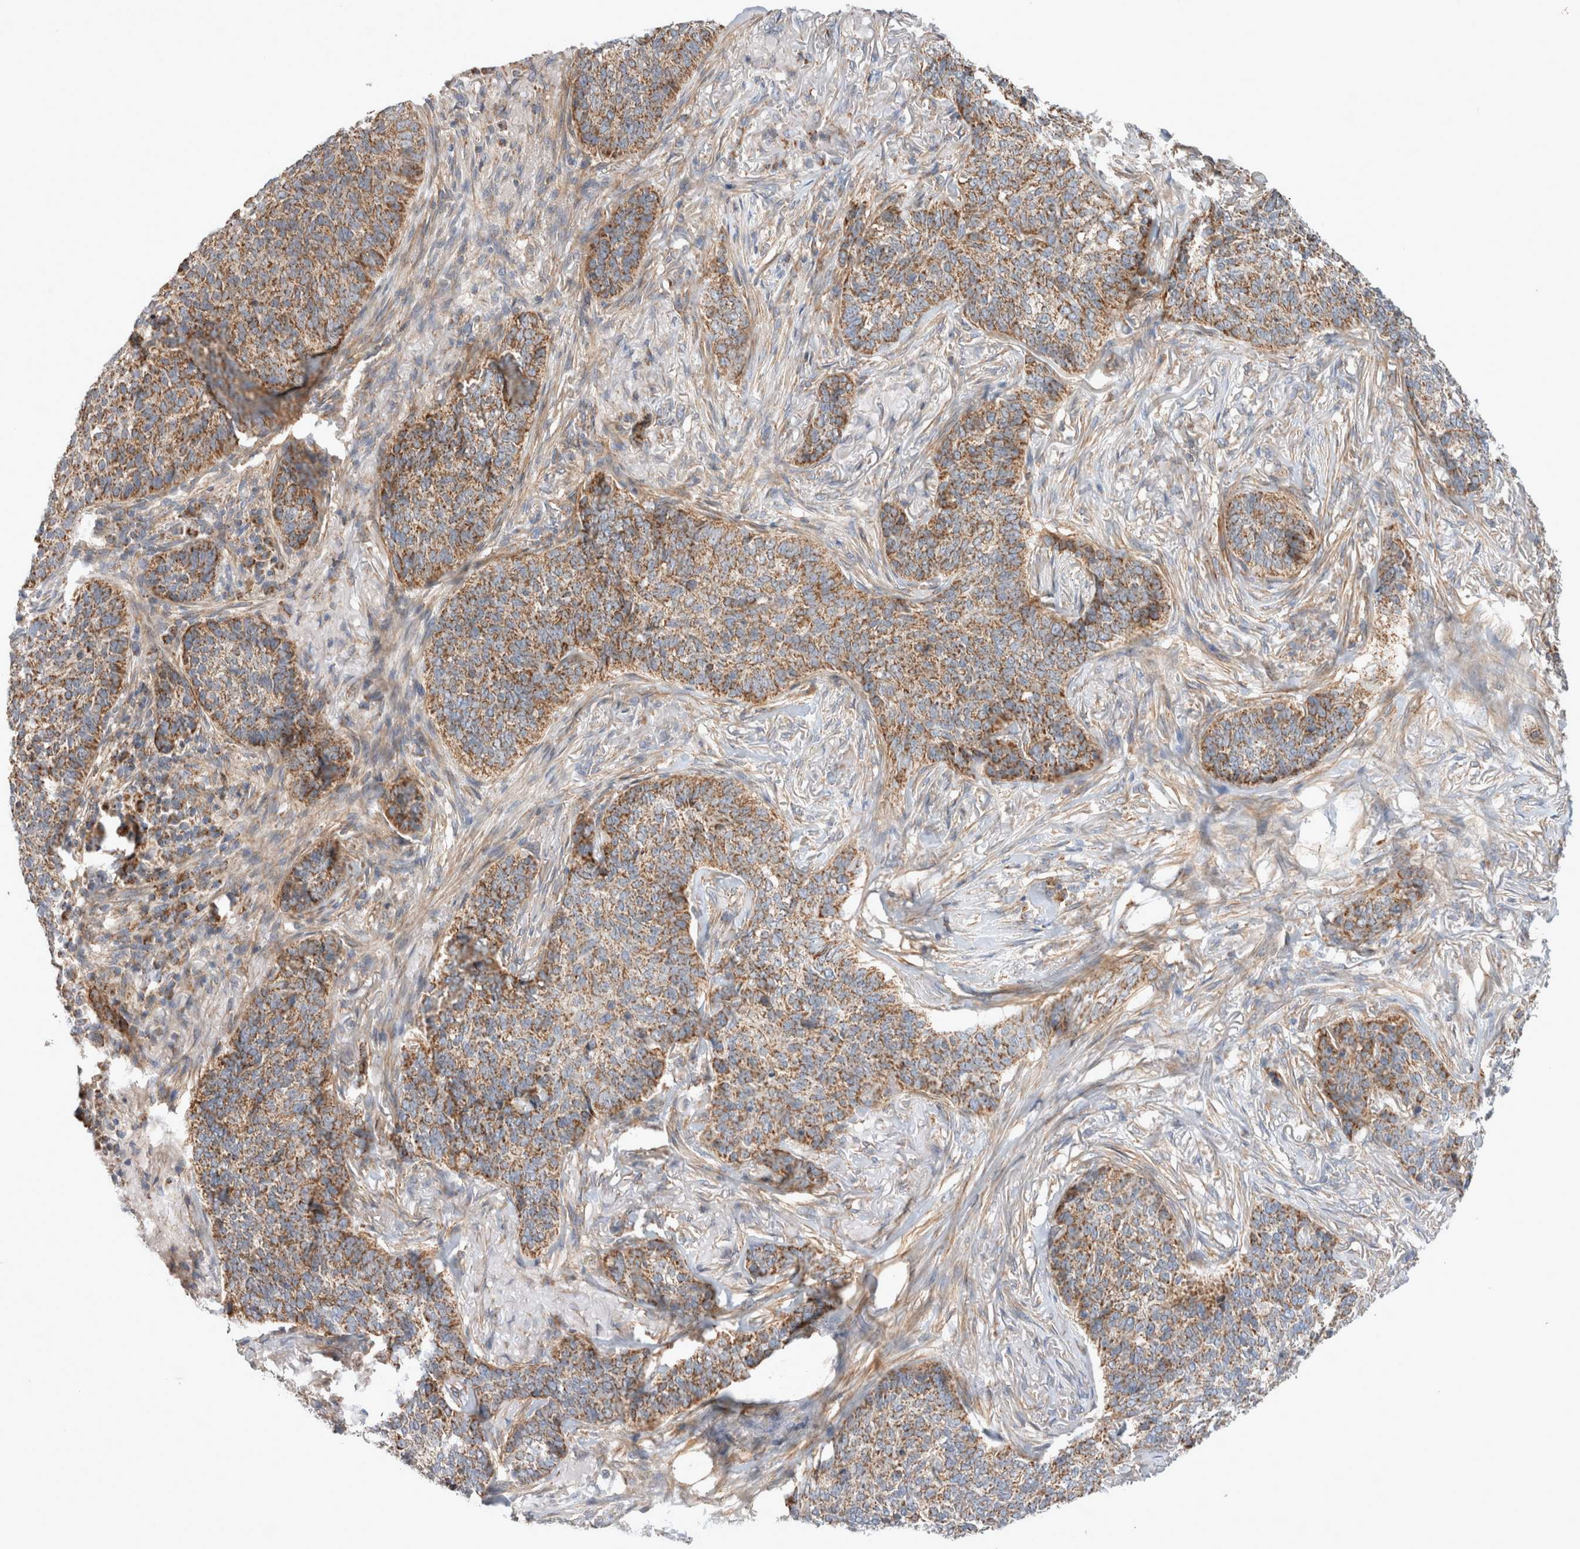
{"staining": {"intensity": "moderate", "quantity": ">75%", "location": "cytoplasmic/membranous"}, "tissue": "skin cancer", "cell_type": "Tumor cells", "image_type": "cancer", "snomed": [{"axis": "morphology", "description": "Basal cell carcinoma"}, {"axis": "topography", "description": "Skin"}], "caption": "DAB (3,3'-diaminobenzidine) immunohistochemical staining of skin basal cell carcinoma demonstrates moderate cytoplasmic/membranous protein staining in about >75% of tumor cells.", "gene": "MRPS28", "patient": {"sex": "male", "age": 85}}